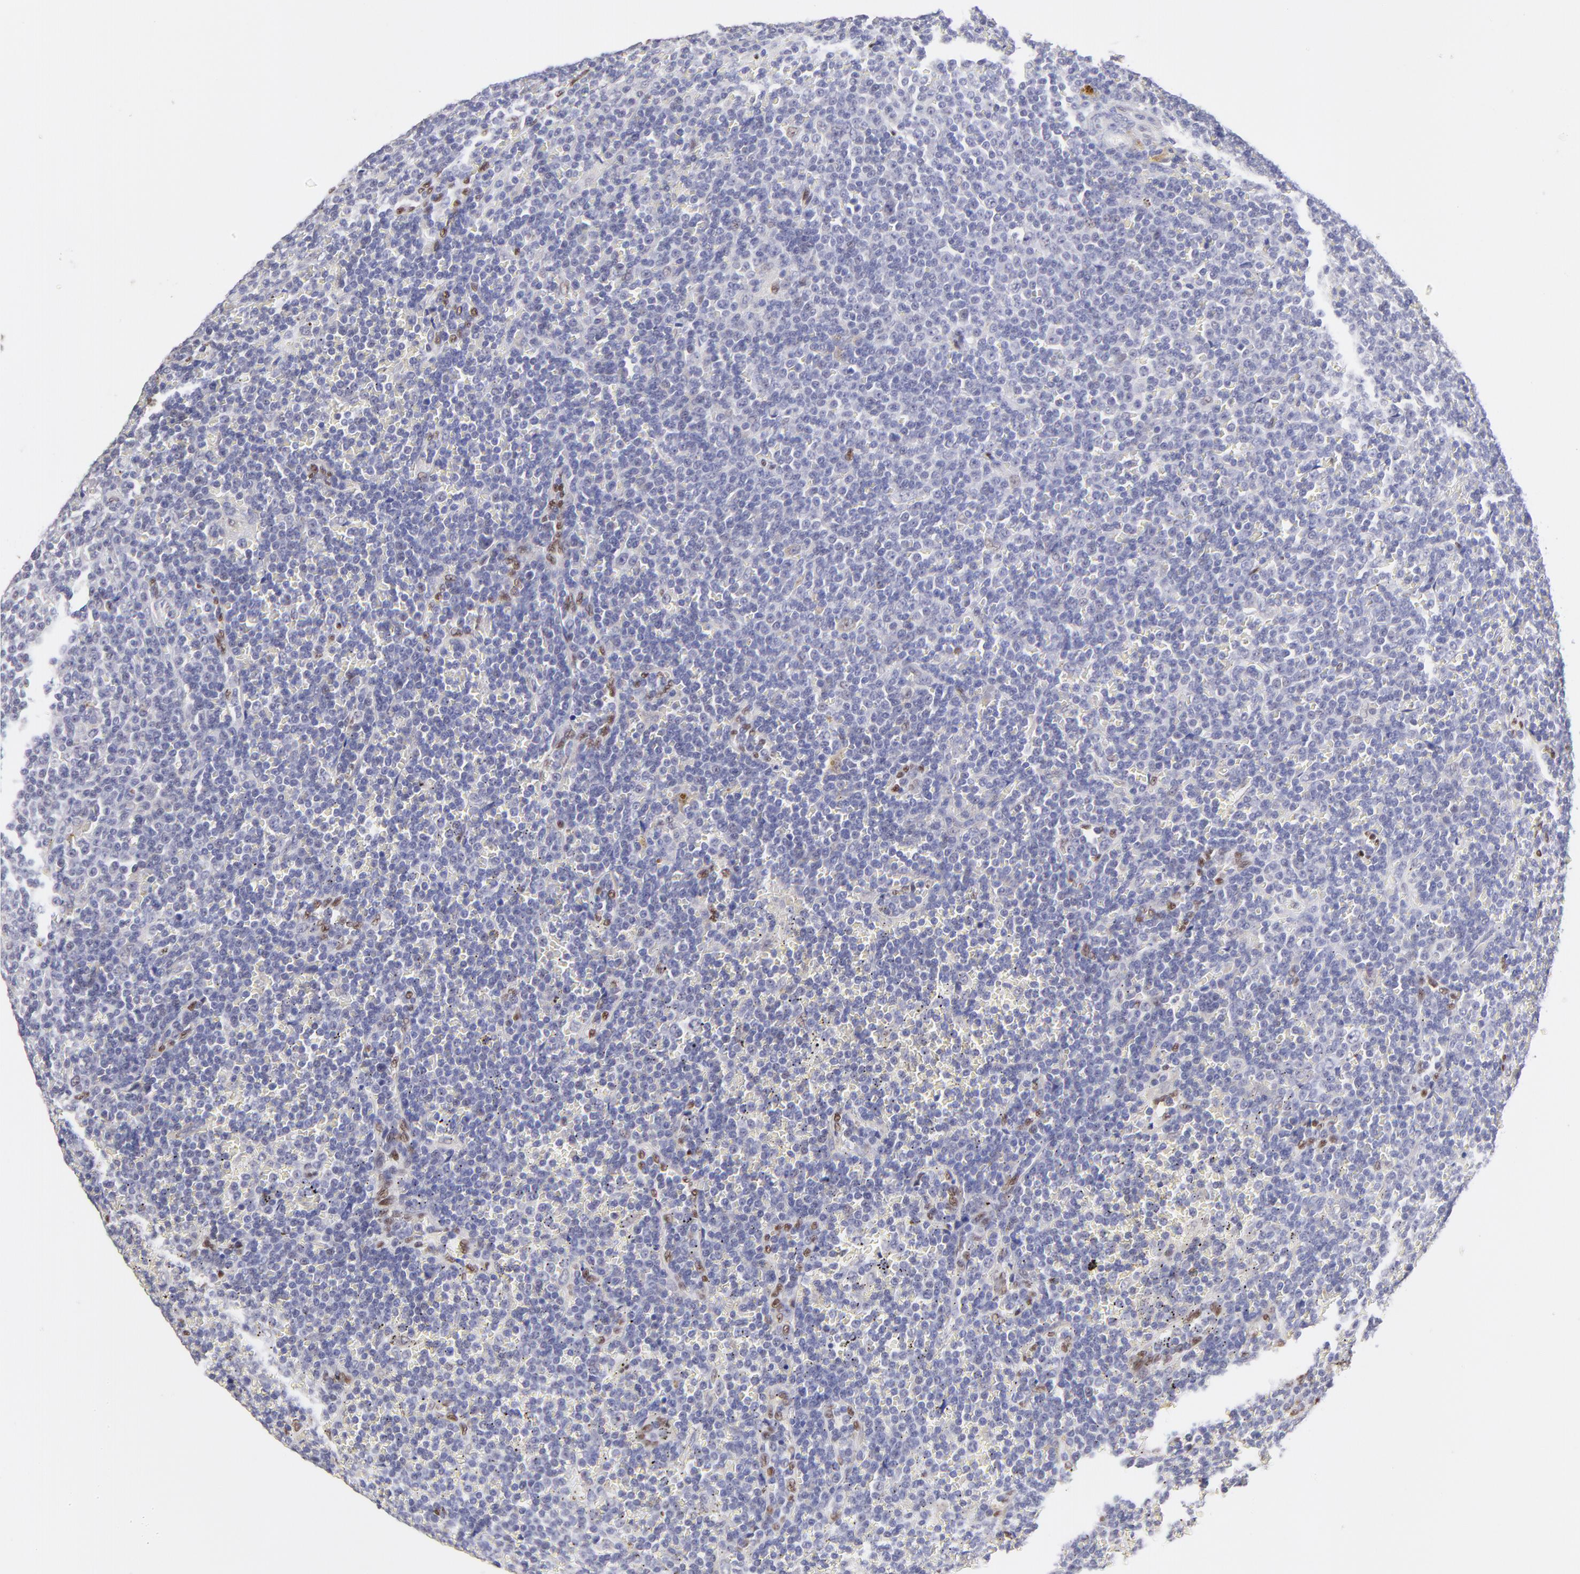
{"staining": {"intensity": "negative", "quantity": "none", "location": "none"}, "tissue": "lymphoma", "cell_type": "Tumor cells", "image_type": "cancer", "snomed": [{"axis": "morphology", "description": "Malignant lymphoma, non-Hodgkin's type, Low grade"}, {"axis": "topography", "description": "Spleen"}], "caption": "Tumor cells are negative for brown protein staining in low-grade malignant lymphoma, non-Hodgkin's type.", "gene": "KLF4", "patient": {"sex": "male", "age": 80}}